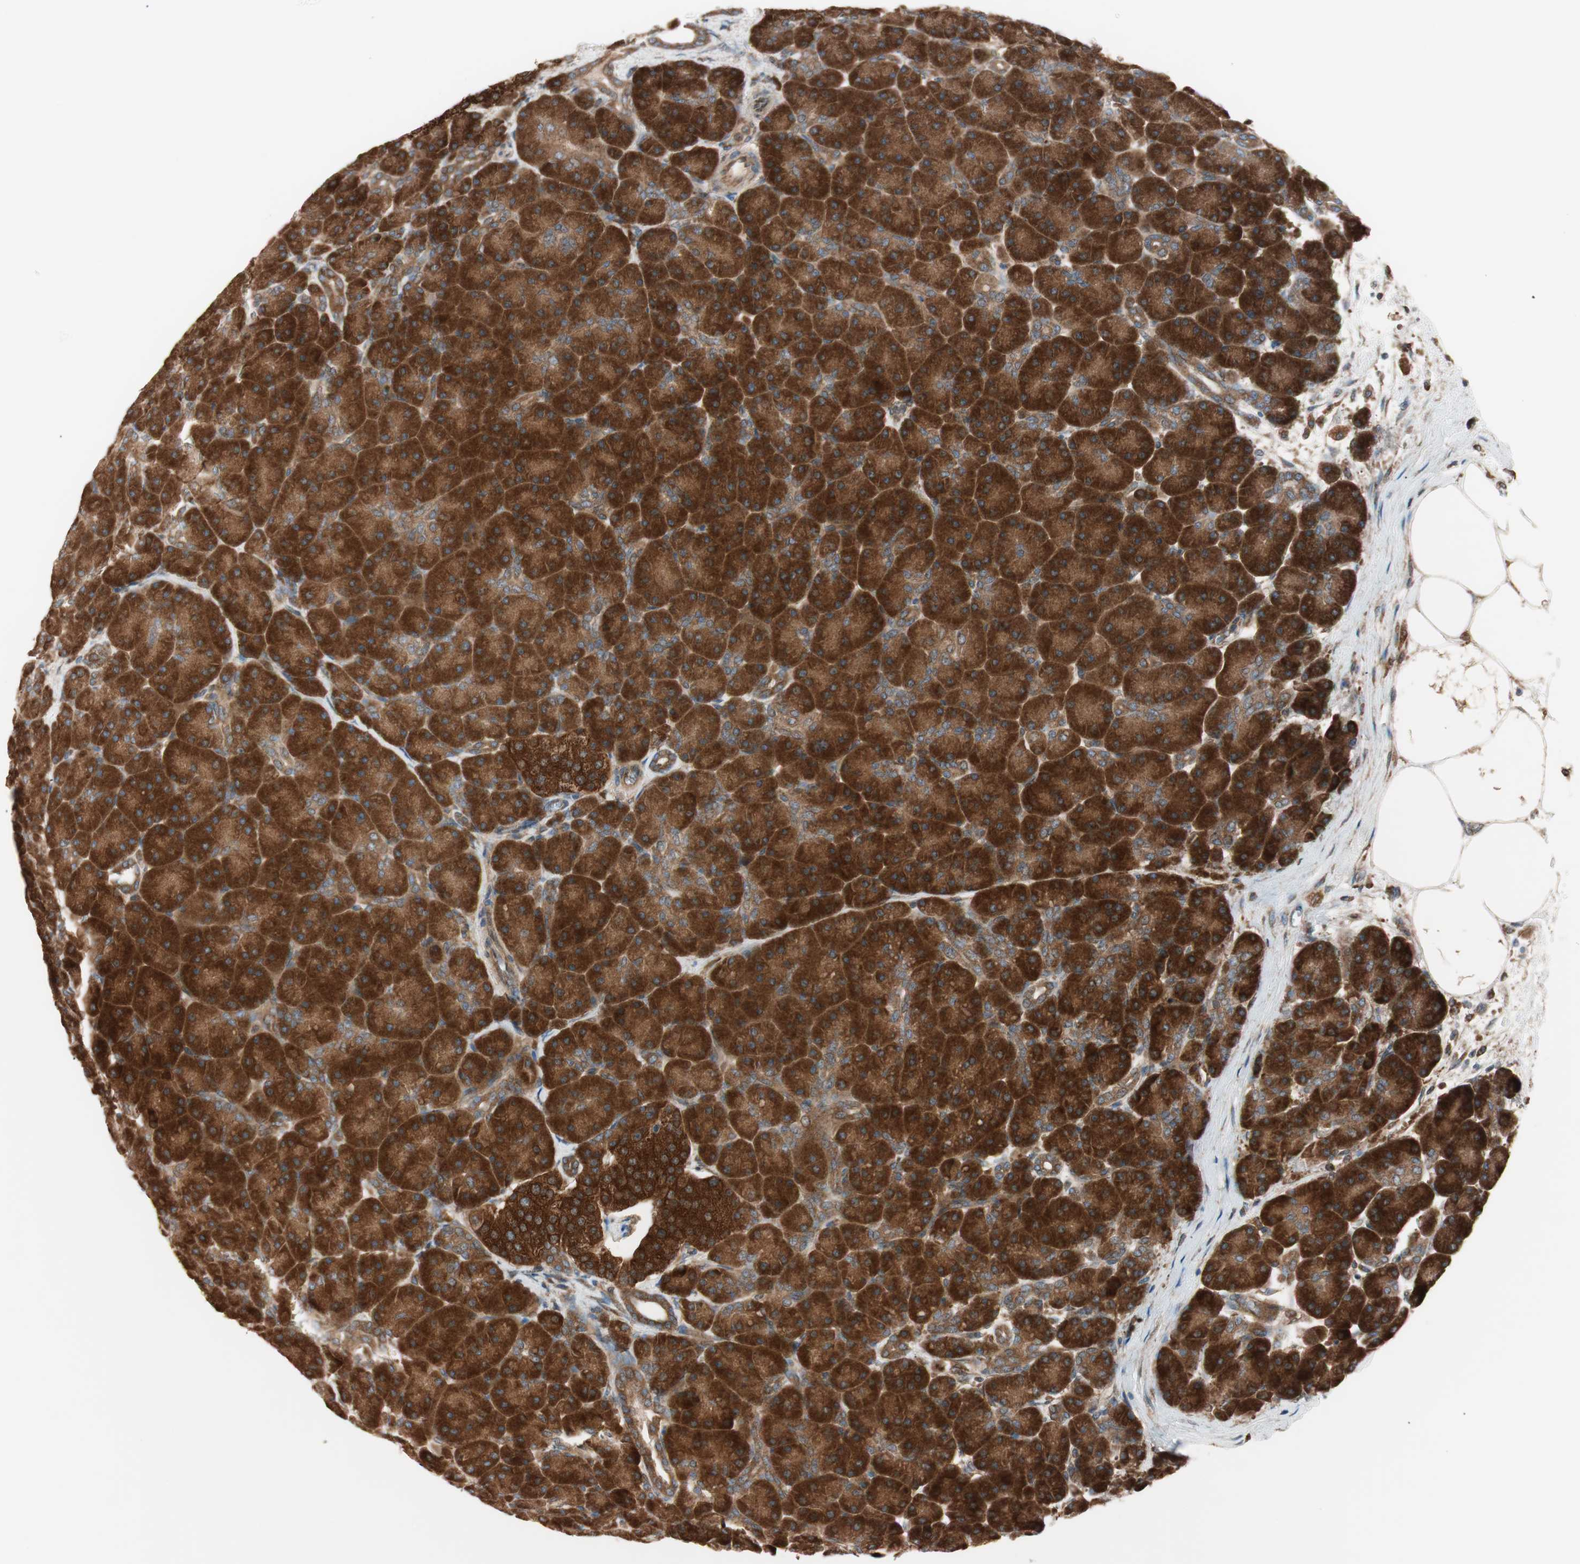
{"staining": {"intensity": "strong", "quantity": ">75%", "location": "cytoplasmic/membranous"}, "tissue": "pancreas", "cell_type": "Exocrine glandular cells", "image_type": "normal", "snomed": [{"axis": "morphology", "description": "Normal tissue, NOS"}, {"axis": "topography", "description": "Pancreas"}], "caption": "High-magnification brightfield microscopy of unremarkable pancreas stained with DAB (3,3'-diaminobenzidine) (brown) and counterstained with hematoxylin (blue). exocrine glandular cells exhibit strong cytoplasmic/membranous positivity is identified in about>75% of cells.", "gene": "RAB5A", "patient": {"sex": "male", "age": 66}}